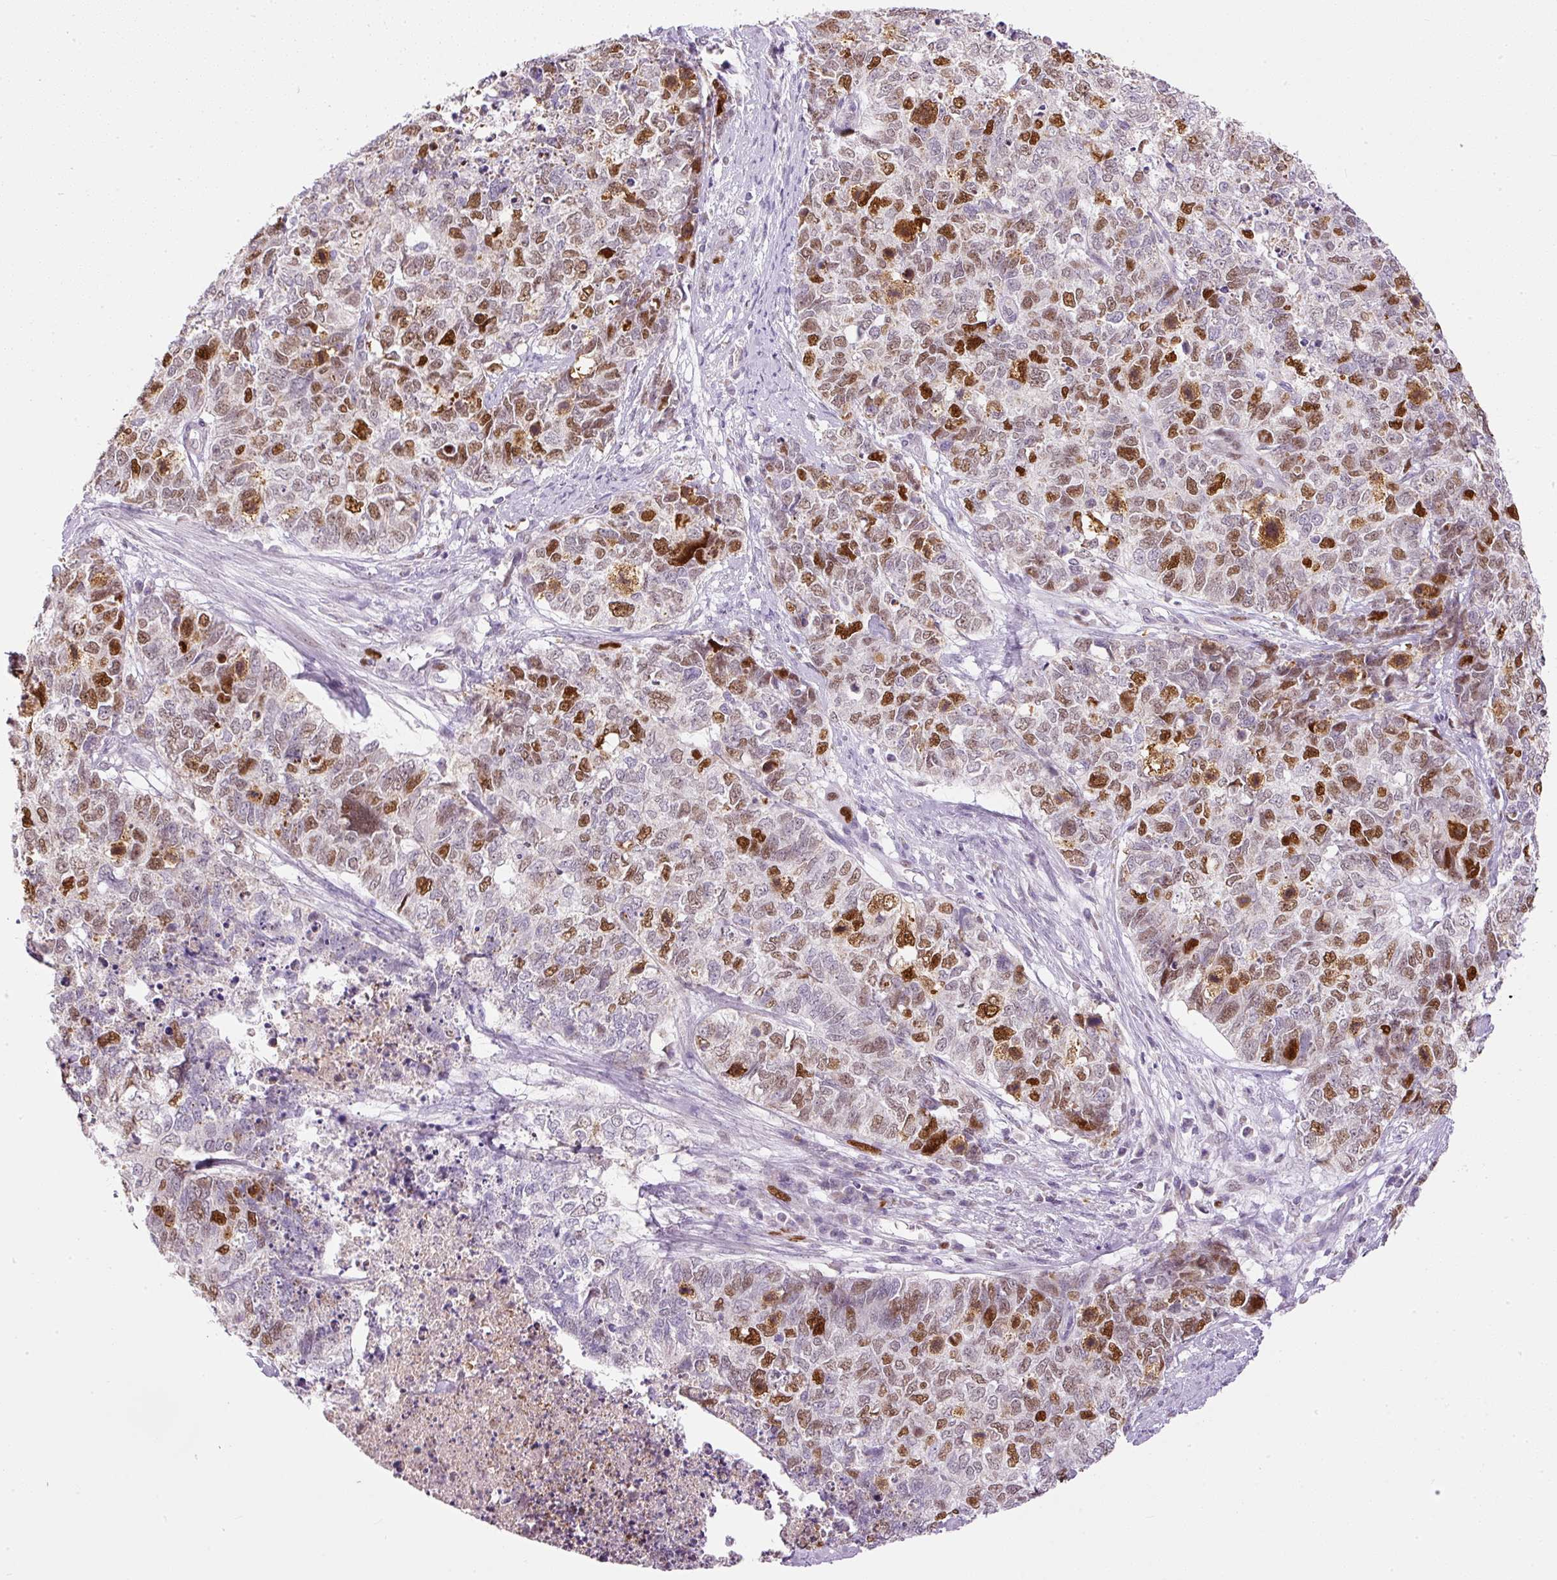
{"staining": {"intensity": "moderate", "quantity": ">75%", "location": "nuclear"}, "tissue": "cervical cancer", "cell_type": "Tumor cells", "image_type": "cancer", "snomed": [{"axis": "morphology", "description": "Squamous cell carcinoma, NOS"}, {"axis": "topography", "description": "Cervix"}], "caption": "Immunohistochemistry (DAB (3,3'-diaminobenzidine)) staining of cervical squamous cell carcinoma demonstrates moderate nuclear protein positivity in about >75% of tumor cells.", "gene": "KPNA2", "patient": {"sex": "female", "age": 63}}